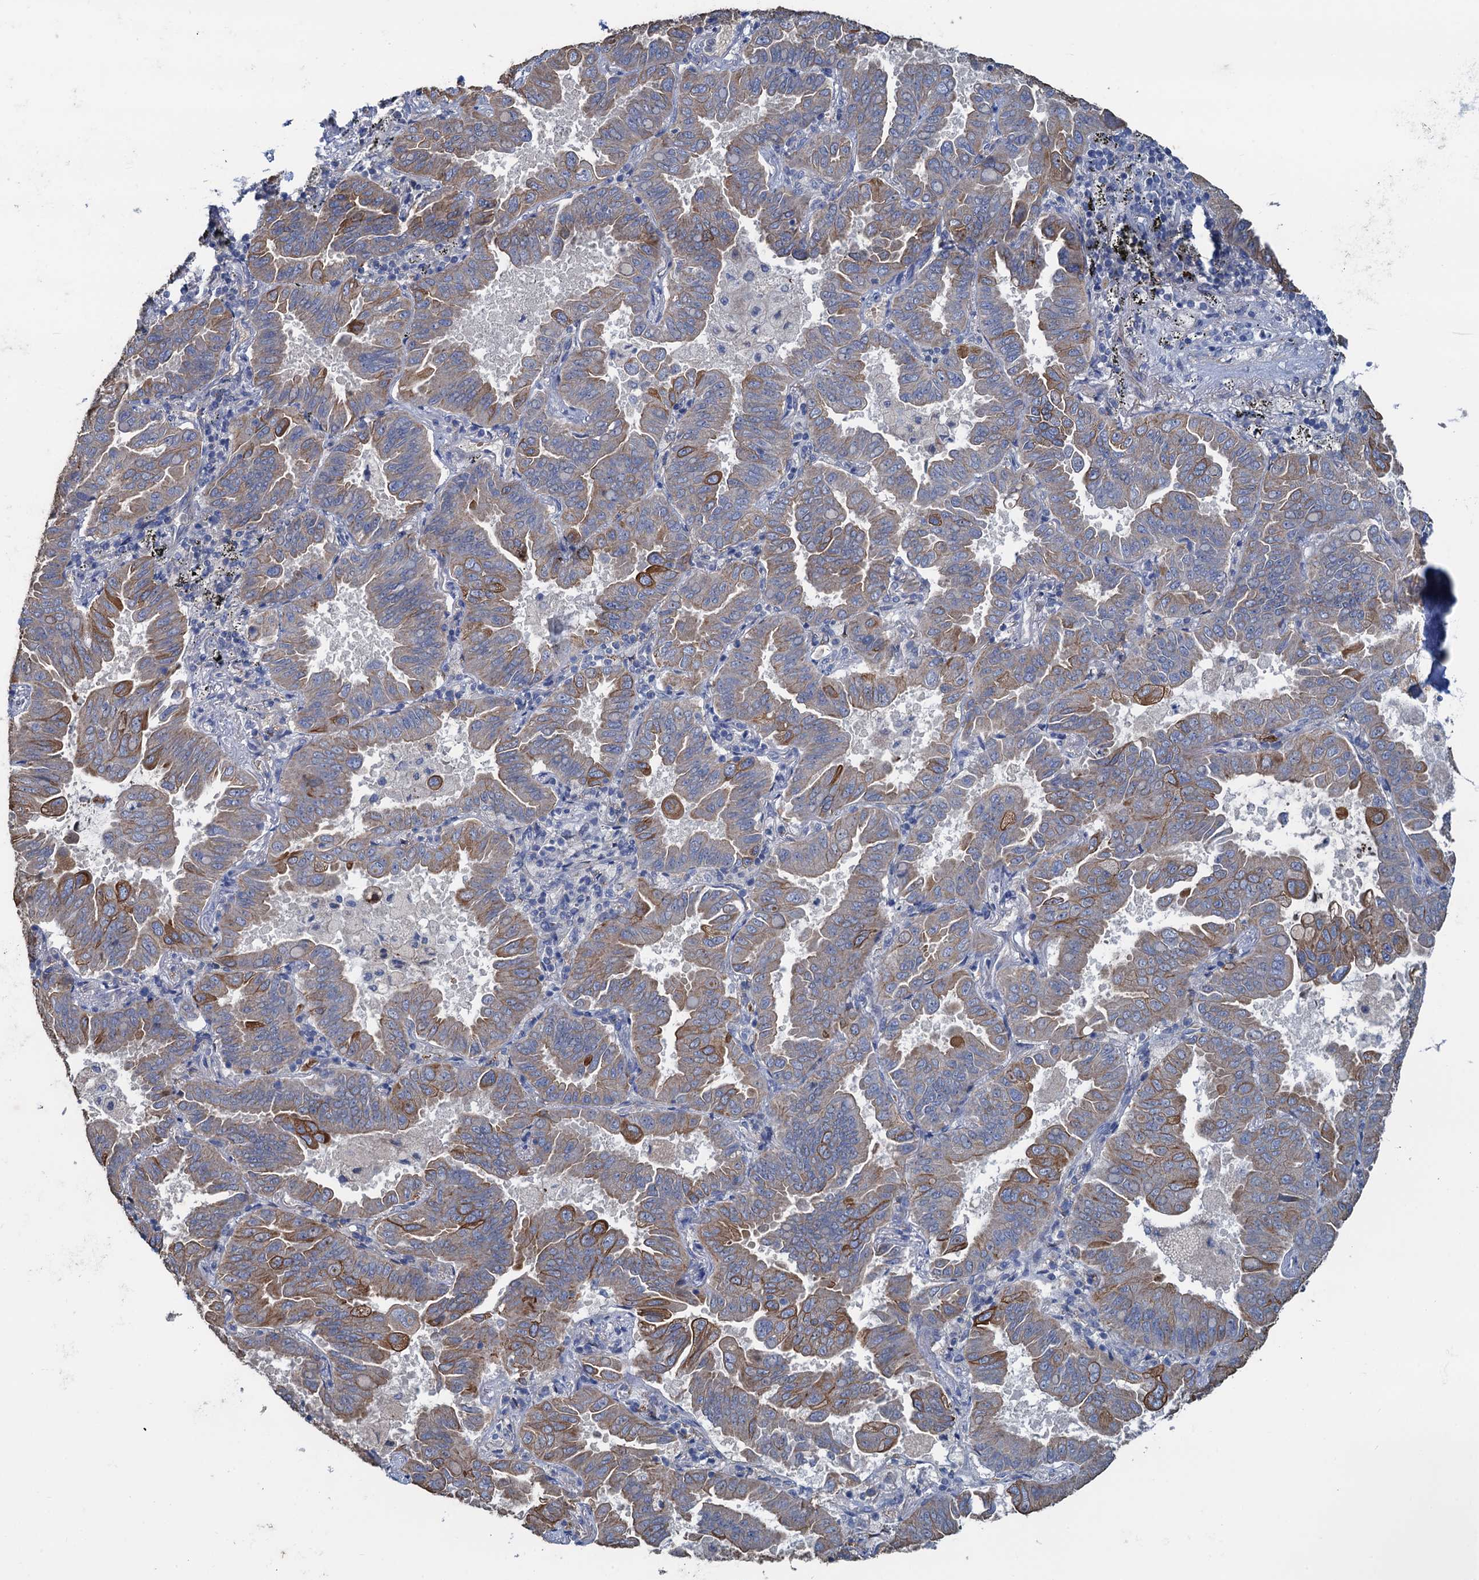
{"staining": {"intensity": "moderate", "quantity": "25%-75%", "location": "cytoplasmic/membranous"}, "tissue": "lung cancer", "cell_type": "Tumor cells", "image_type": "cancer", "snomed": [{"axis": "morphology", "description": "Adenocarcinoma, NOS"}, {"axis": "topography", "description": "Lung"}], "caption": "Immunohistochemical staining of human lung cancer exhibits moderate cytoplasmic/membranous protein positivity in approximately 25%-75% of tumor cells. (DAB (3,3'-diaminobenzidine) IHC, brown staining for protein, blue staining for nuclei).", "gene": "SMCO3", "patient": {"sex": "male", "age": 64}}